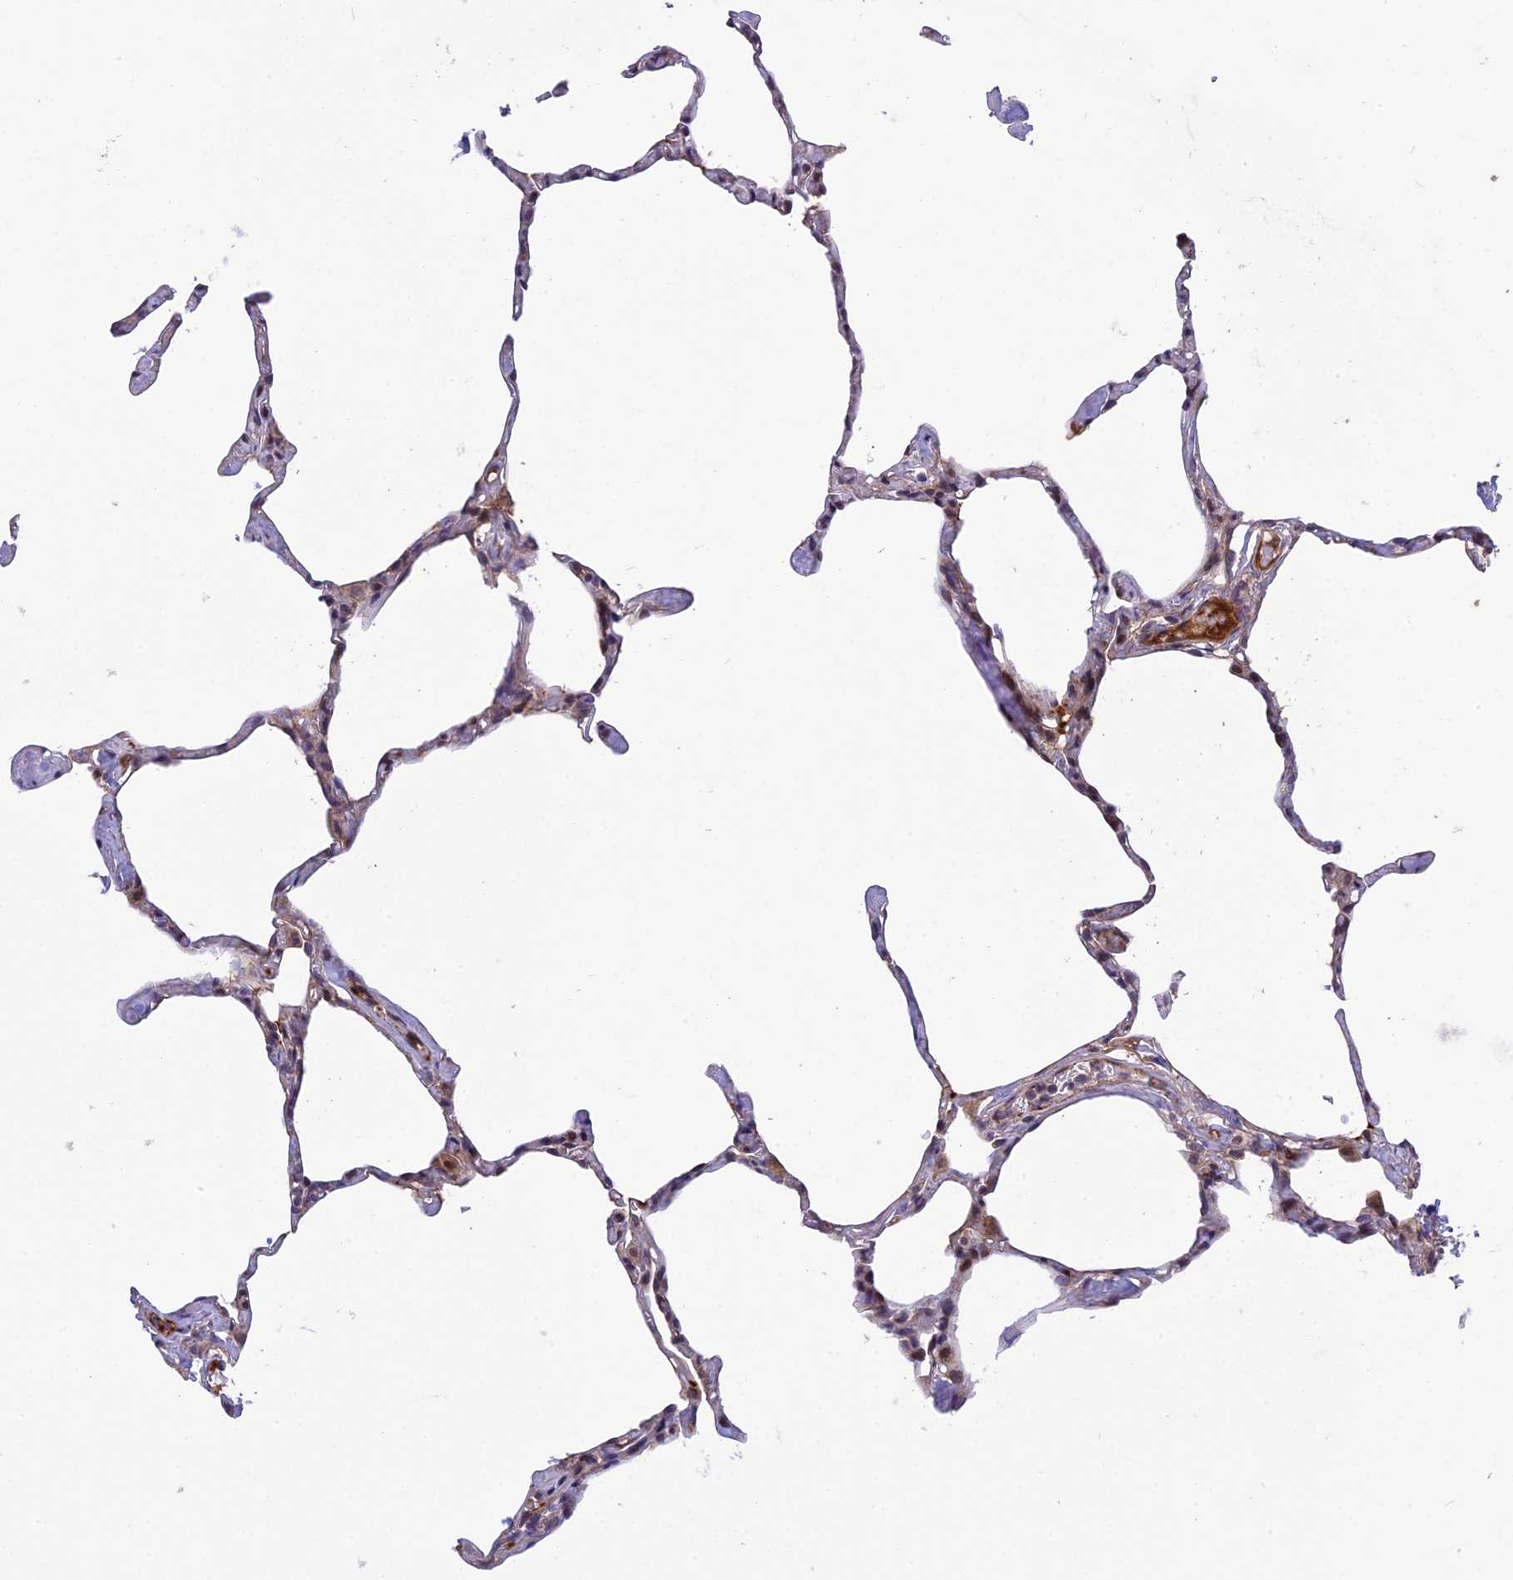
{"staining": {"intensity": "moderate", "quantity": "<25%", "location": "cytoplasmic/membranous"}, "tissue": "lung", "cell_type": "Alveolar cells", "image_type": "normal", "snomed": [{"axis": "morphology", "description": "Normal tissue, NOS"}, {"axis": "topography", "description": "Lung"}], "caption": "Unremarkable lung demonstrates moderate cytoplasmic/membranous positivity in approximately <25% of alveolar cells, visualized by immunohistochemistry.", "gene": "MFSD2A", "patient": {"sex": "male", "age": 65}}